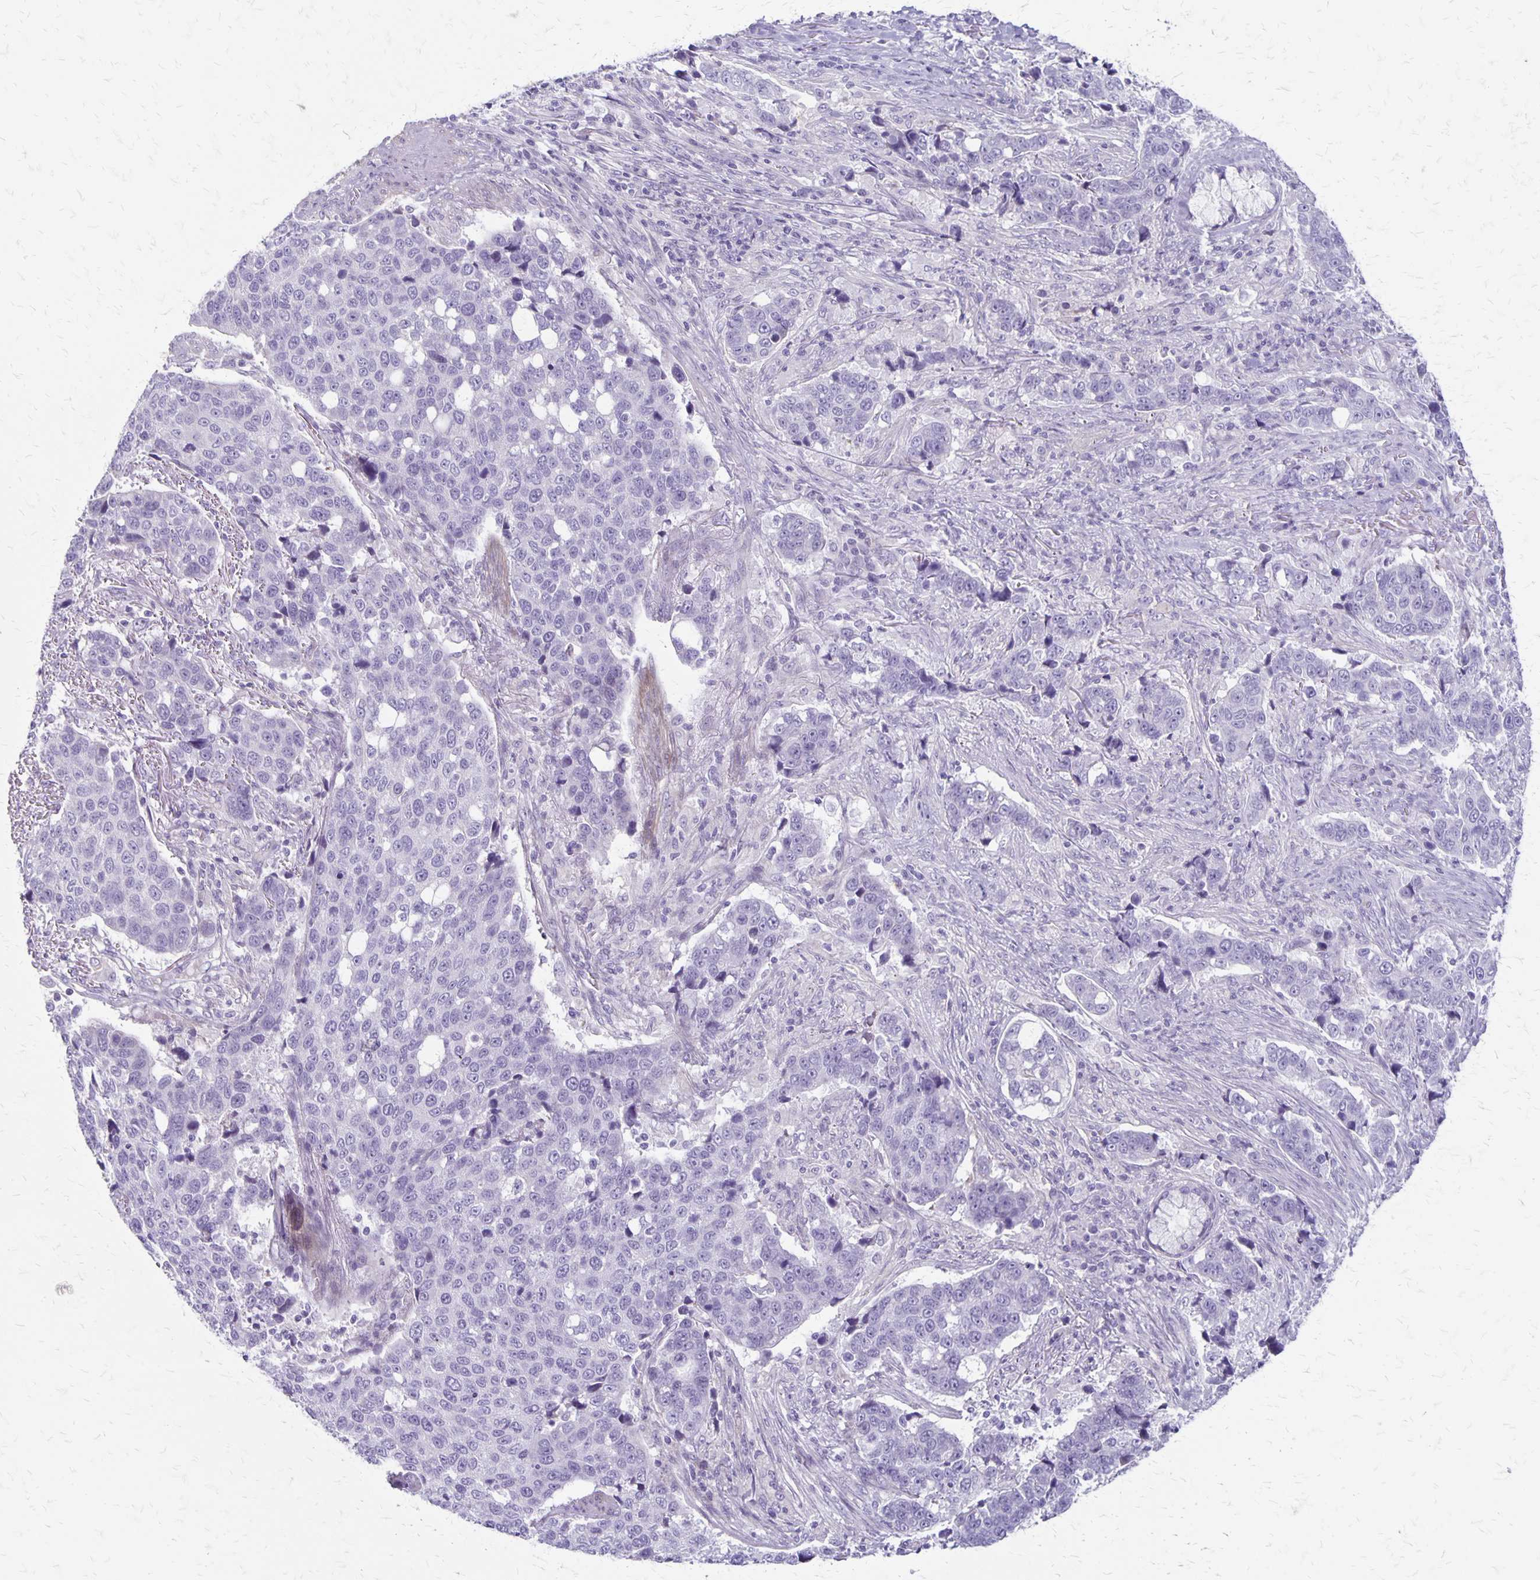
{"staining": {"intensity": "negative", "quantity": "none", "location": "none"}, "tissue": "lung cancer", "cell_type": "Tumor cells", "image_type": "cancer", "snomed": [{"axis": "morphology", "description": "Squamous cell carcinoma, NOS"}, {"axis": "topography", "description": "Lymph node"}, {"axis": "topography", "description": "Lung"}], "caption": "Immunohistochemical staining of lung cancer (squamous cell carcinoma) reveals no significant positivity in tumor cells. (DAB immunohistochemistry (IHC) with hematoxylin counter stain).", "gene": "HOMER1", "patient": {"sex": "male", "age": 61}}